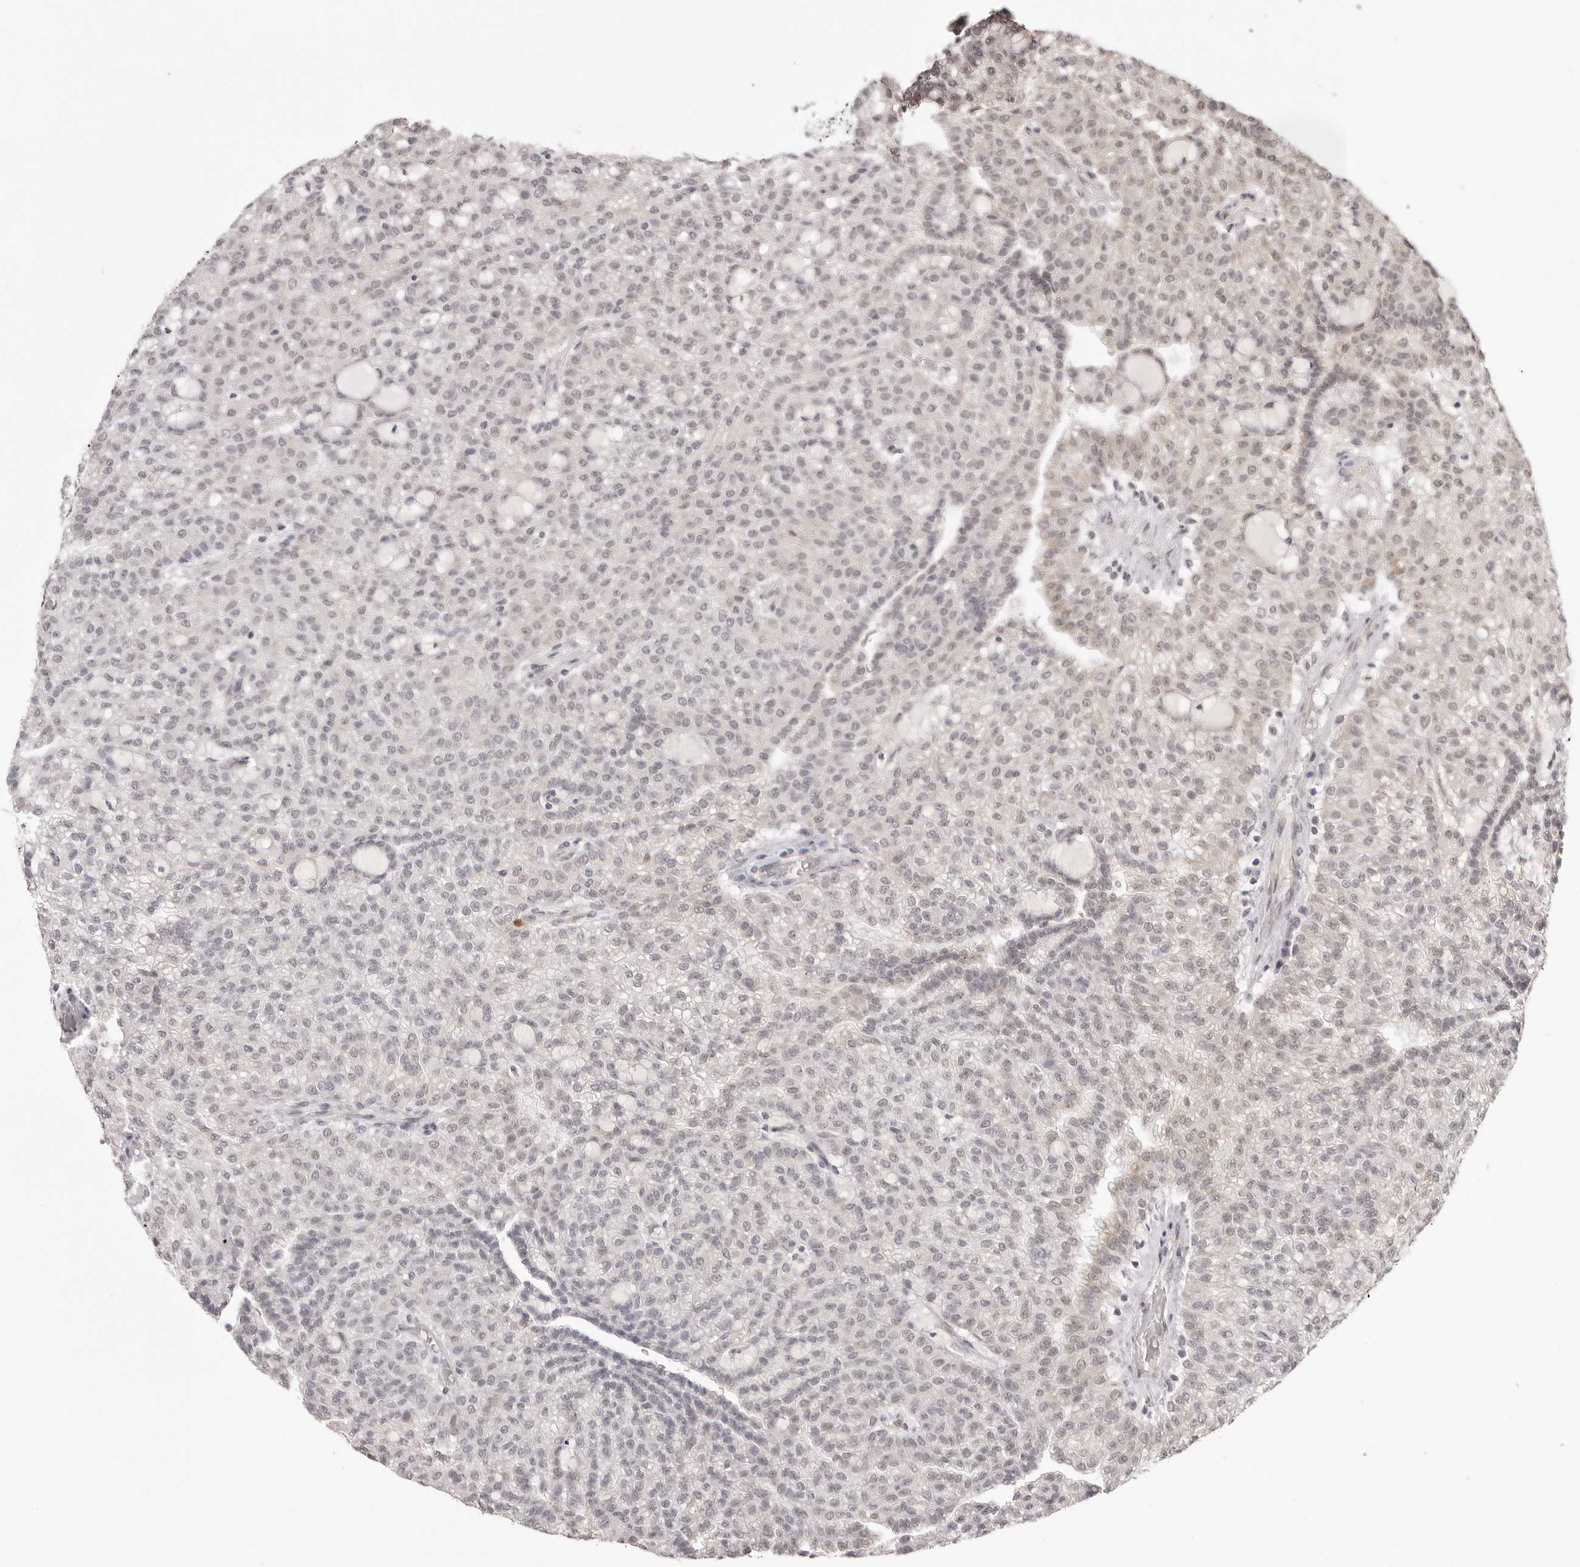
{"staining": {"intensity": "weak", "quantity": "<25%", "location": "cytoplasmic/membranous"}, "tissue": "renal cancer", "cell_type": "Tumor cells", "image_type": "cancer", "snomed": [{"axis": "morphology", "description": "Adenocarcinoma, NOS"}, {"axis": "topography", "description": "Kidney"}], "caption": "High power microscopy micrograph of an IHC photomicrograph of renal cancer (adenocarcinoma), revealing no significant expression in tumor cells. (Stains: DAB (3,3'-diaminobenzidine) immunohistochemistry with hematoxylin counter stain, Microscopy: brightfield microscopy at high magnification).", "gene": "ZC3H11A", "patient": {"sex": "male", "age": 63}}